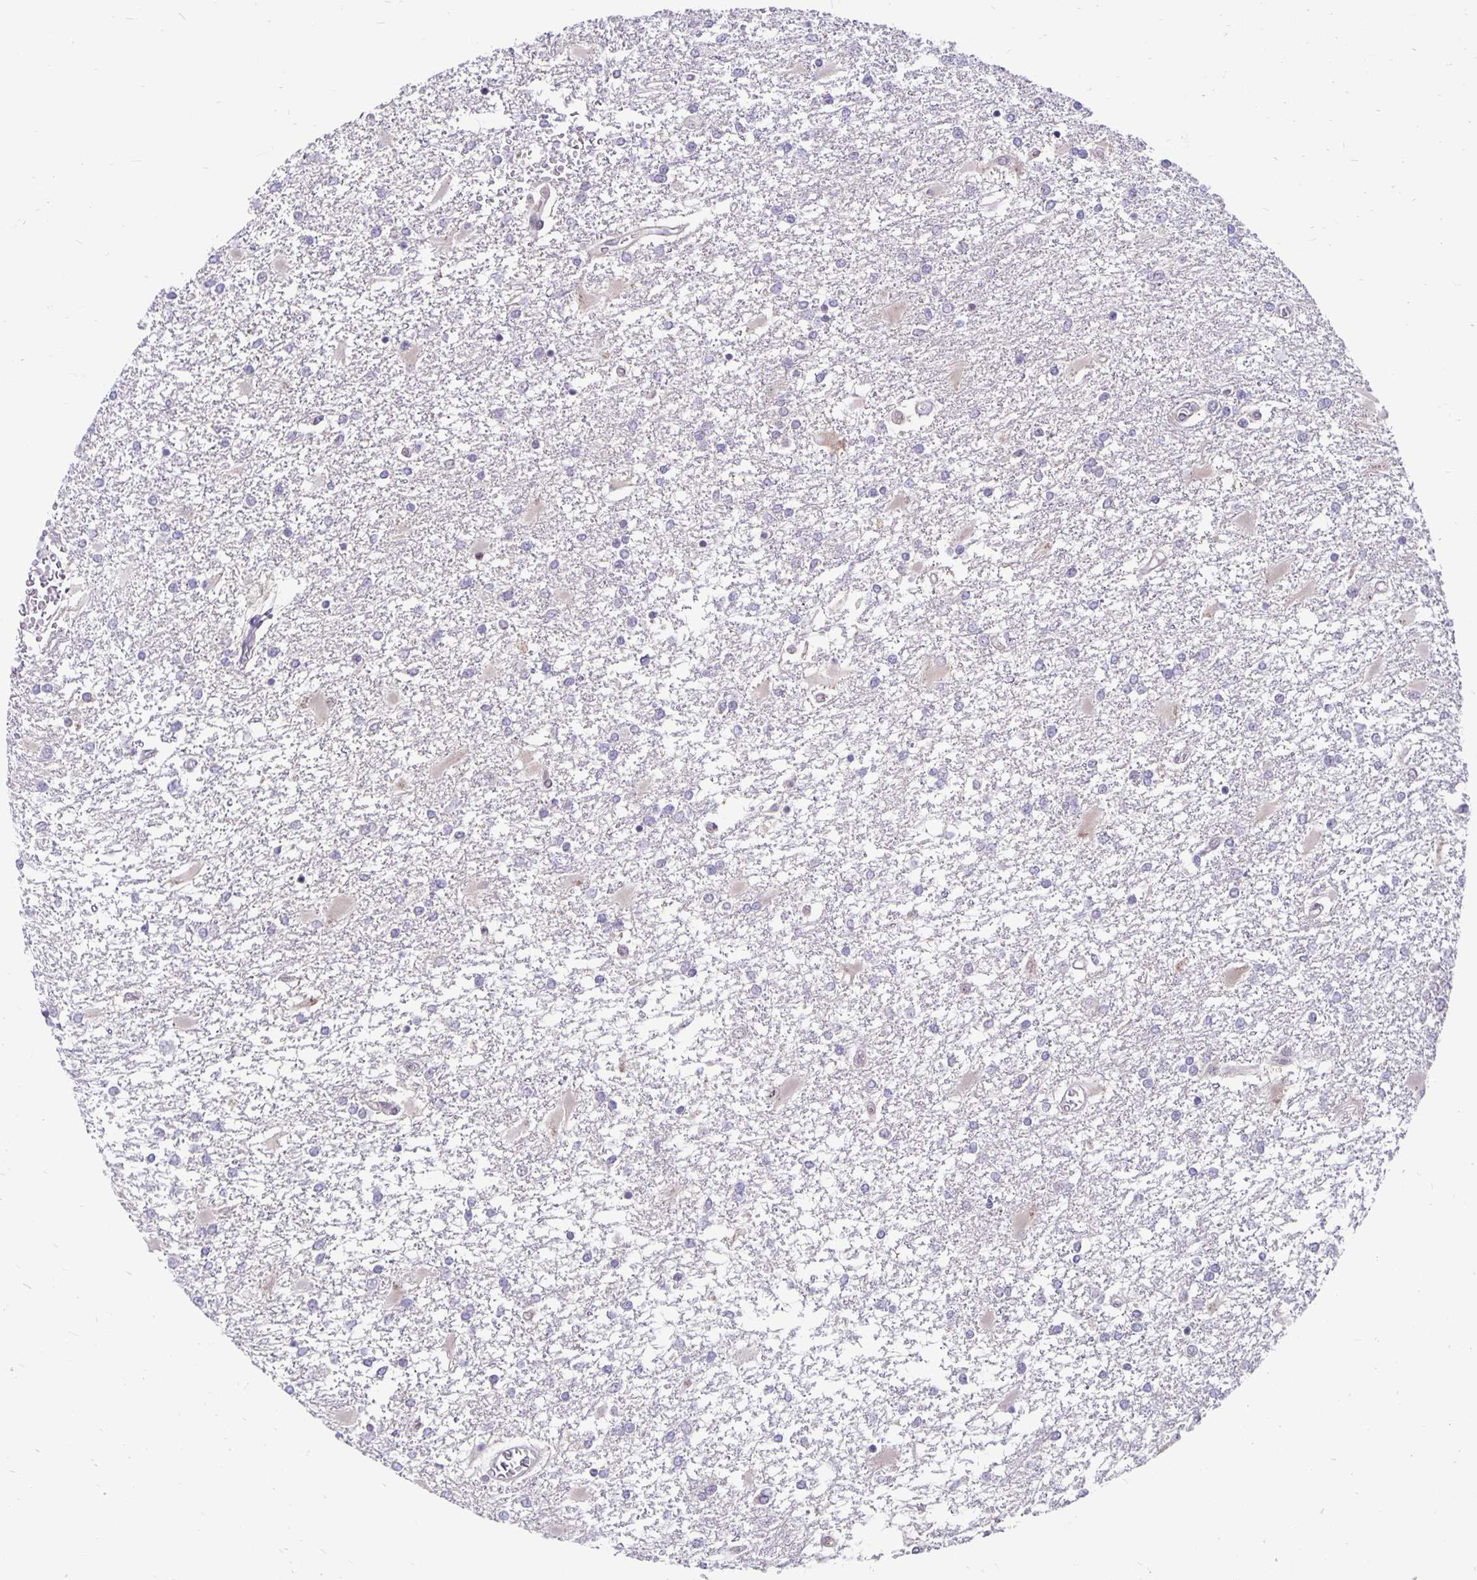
{"staining": {"intensity": "negative", "quantity": "none", "location": "none"}, "tissue": "glioma", "cell_type": "Tumor cells", "image_type": "cancer", "snomed": [{"axis": "morphology", "description": "Glioma, malignant, High grade"}, {"axis": "topography", "description": "Cerebral cortex"}], "caption": "Immunohistochemical staining of glioma exhibits no significant expression in tumor cells.", "gene": "EXOC6B", "patient": {"sex": "male", "age": 79}}